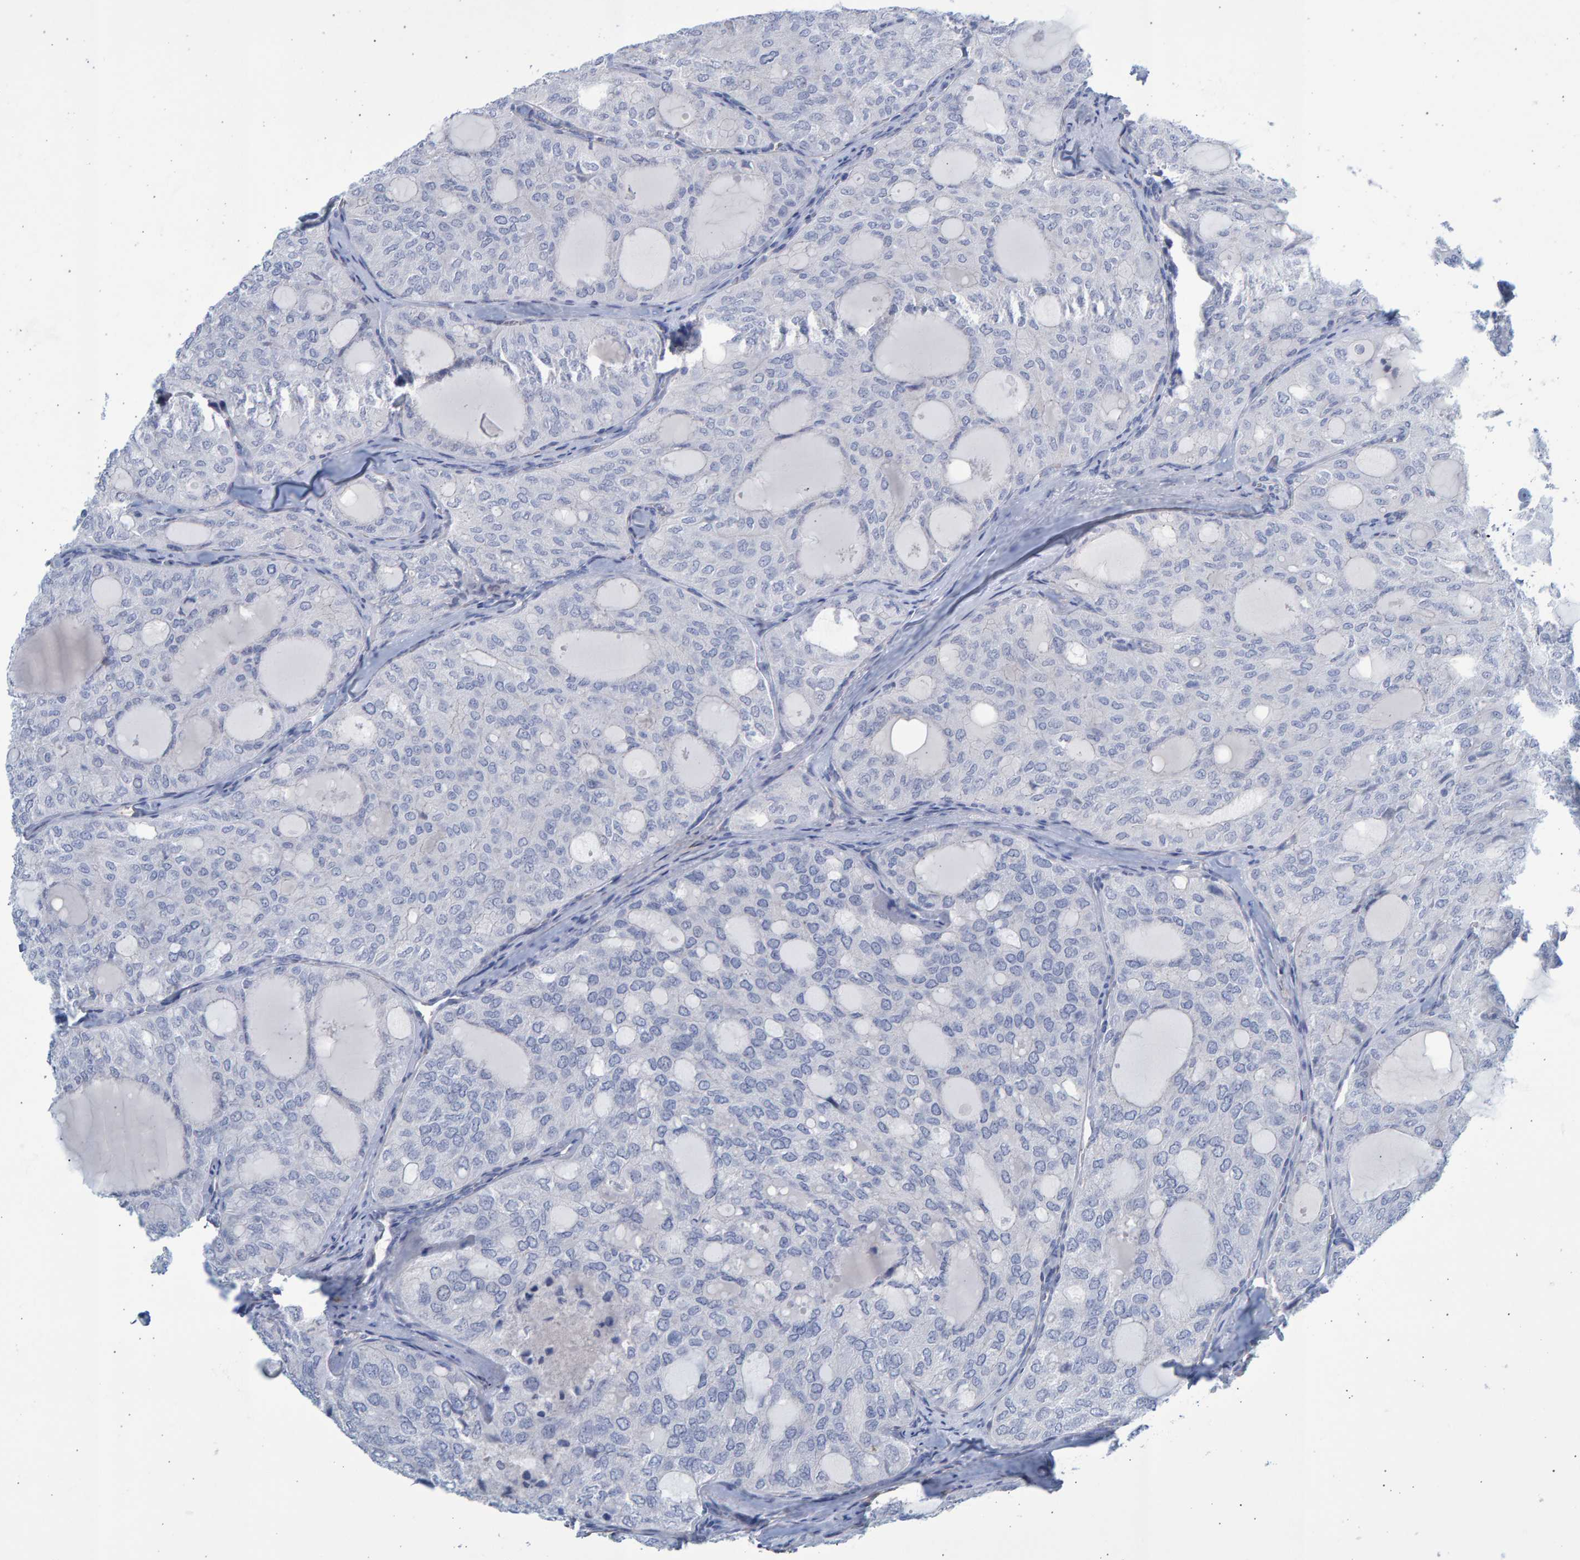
{"staining": {"intensity": "negative", "quantity": "none", "location": "none"}, "tissue": "thyroid cancer", "cell_type": "Tumor cells", "image_type": "cancer", "snomed": [{"axis": "morphology", "description": "Follicular adenoma carcinoma, NOS"}, {"axis": "topography", "description": "Thyroid gland"}], "caption": "IHC of thyroid cancer shows no positivity in tumor cells.", "gene": "SLC34A3", "patient": {"sex": "male", "age": 75}}